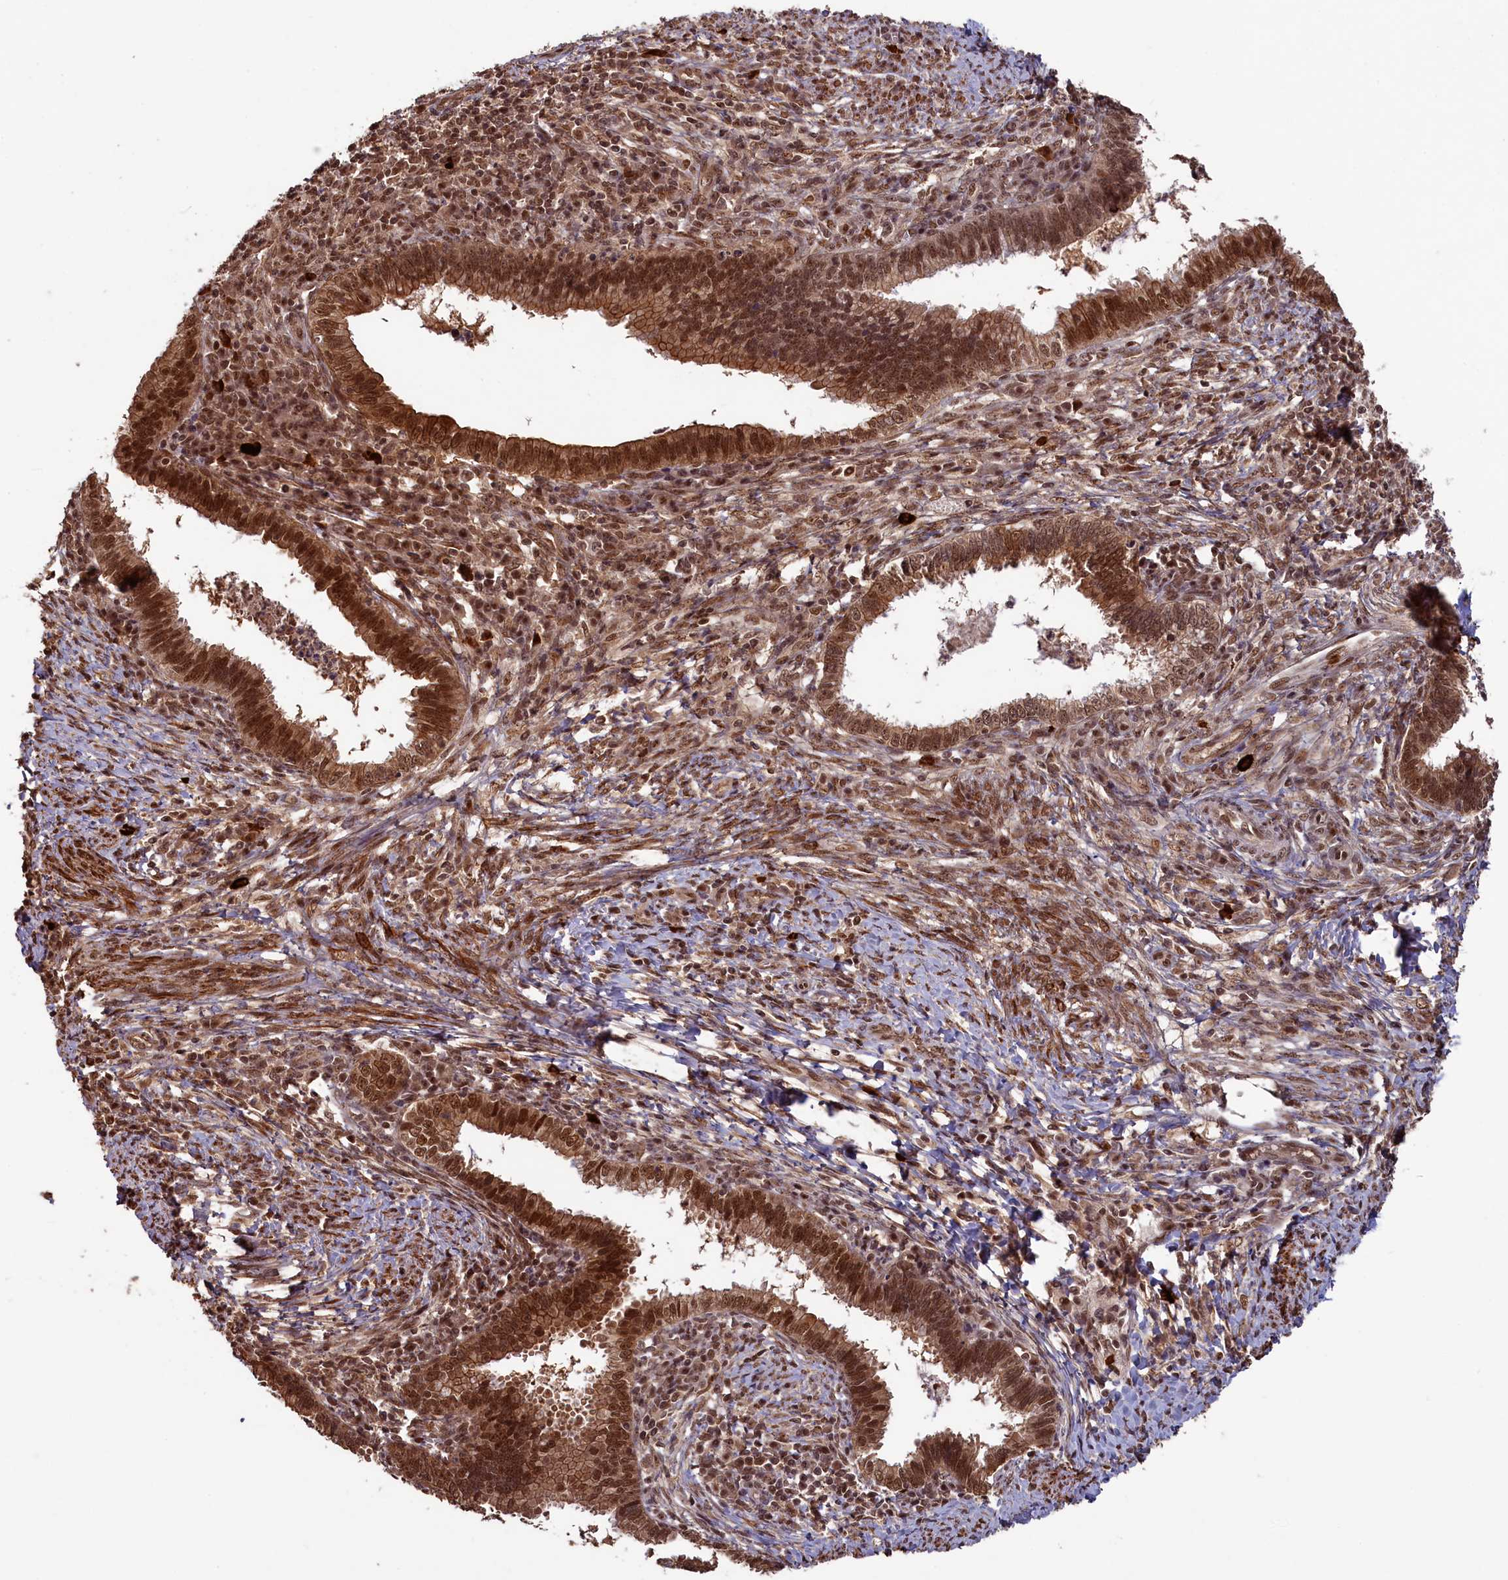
{"staining": {"intensity": "strong", "quantity": ">75%", "location": "cytoplasmic/membranous,nuclear"}, "tissue": "cervical cancer", "cell_type": "Tumor cells", "image_type": "cancer", "snomed": [{"axis": "morphology", "description": "Adenocarcinoma, NOS"}, {"axis": "topography", "description": "Cervix"}], "caption": "Strong cytoplasmic/membranous and nuclear positivity is present in about >75% of tumor cells in cervical cancer.", "gene": "NAE1", "patient": {"sex": "female", "age": 36}}